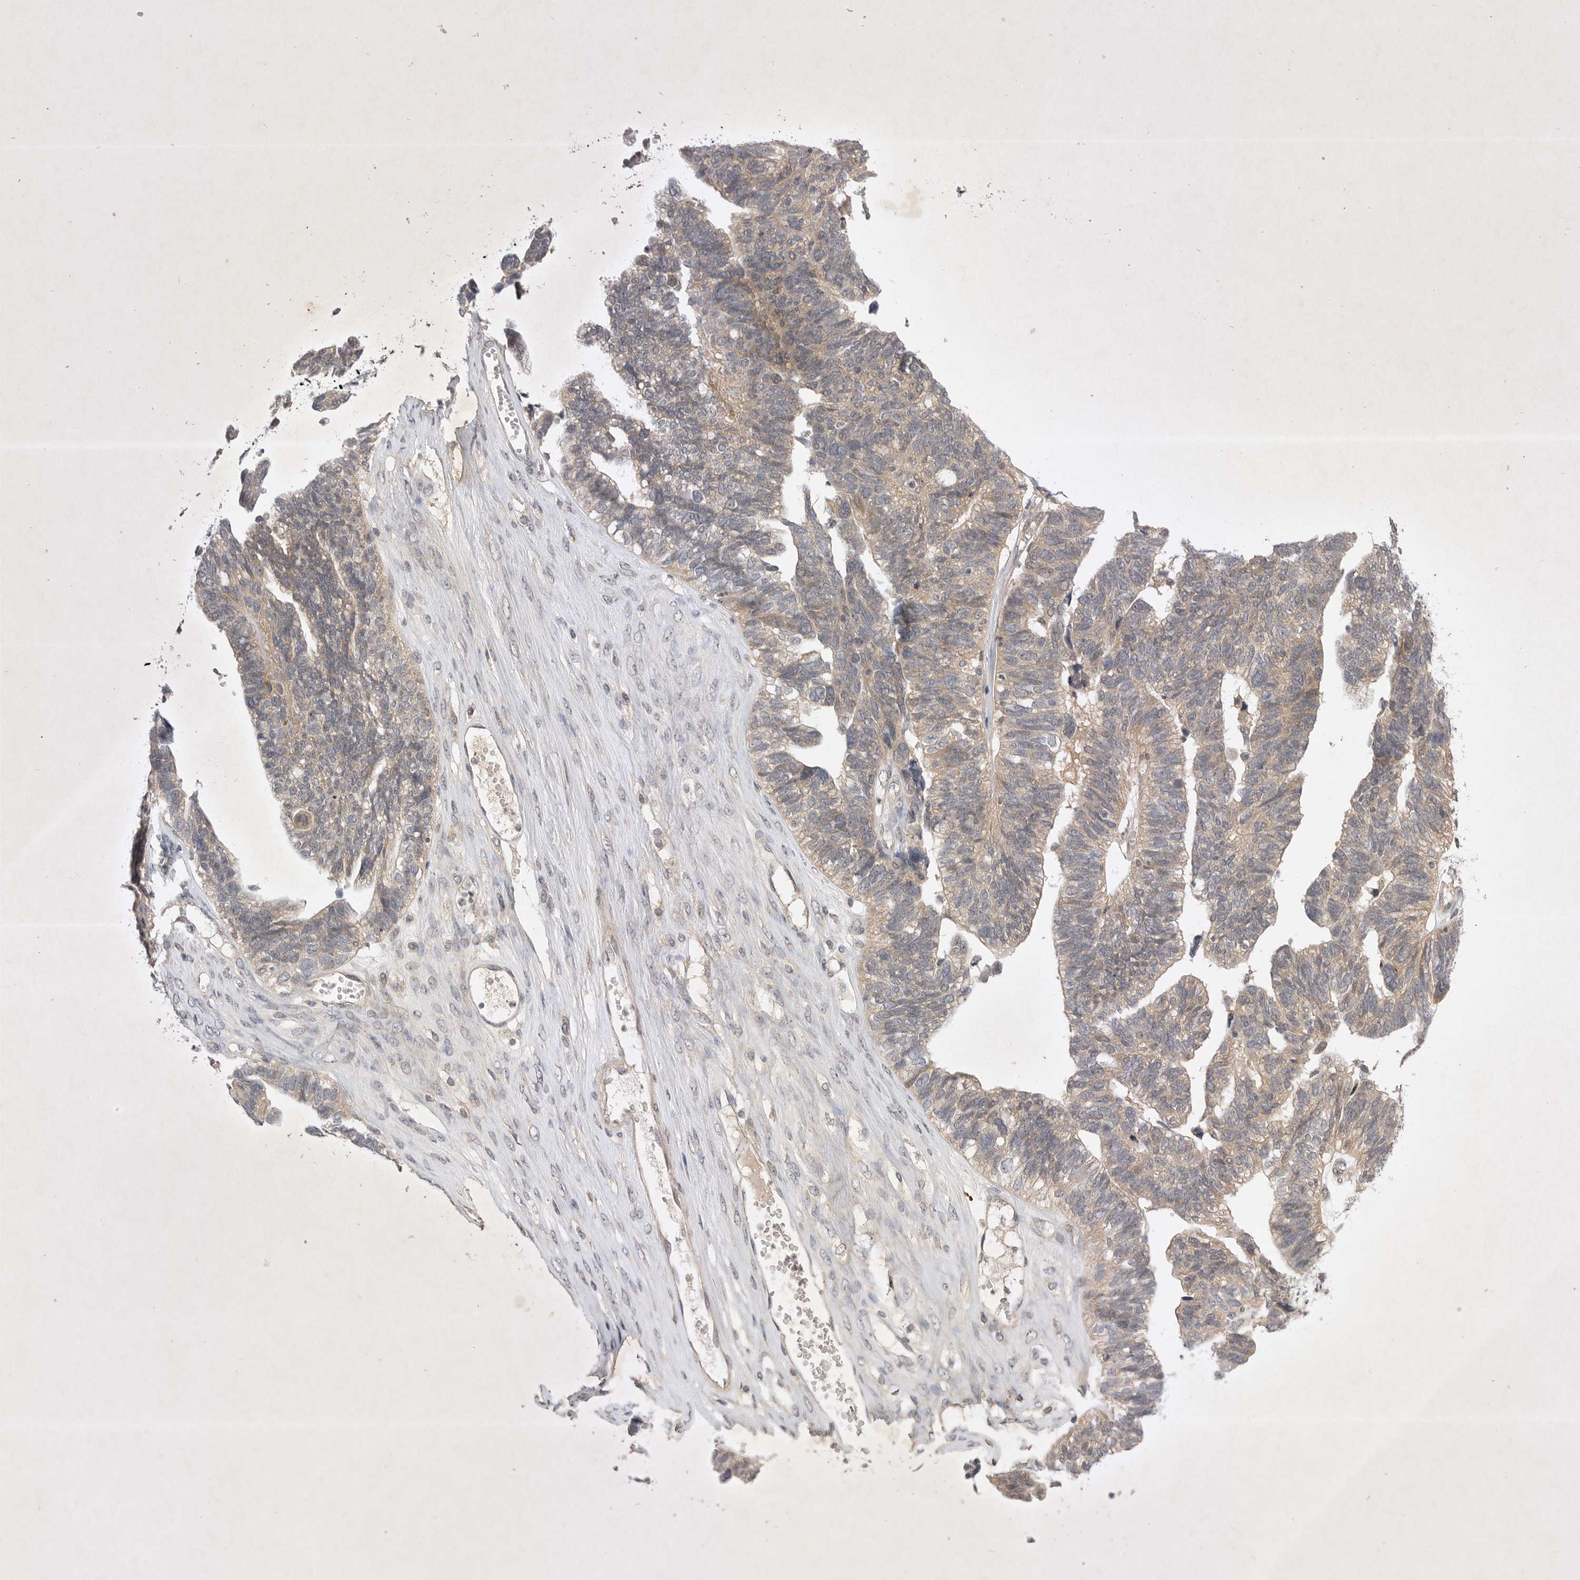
{"staining": {"intensity": "weak", "quantity": ">75%", "location": "cytoplasmic/membranous"}, "tissue": "ovarian cancer", "cell_type": "Tumor cells", "image_type": "cancer", "snomed": [{"axis": "morphology", "description": "Cystadenocarcinoma, serous, NOS"}, {"axis": "topography", "description": "Ovary"}], "caption": "Immunohistochemical staining of ovarian serous cystadenocarcinoma shows low levels of weak cytoplasmic/membranous expression in approximately >75% of tumor cells. (DAB IHC, brown staining for protein, blue staining for nuclei).", "gene": "PTPDC1", "patient": {"sex": "female", "age": 79}}